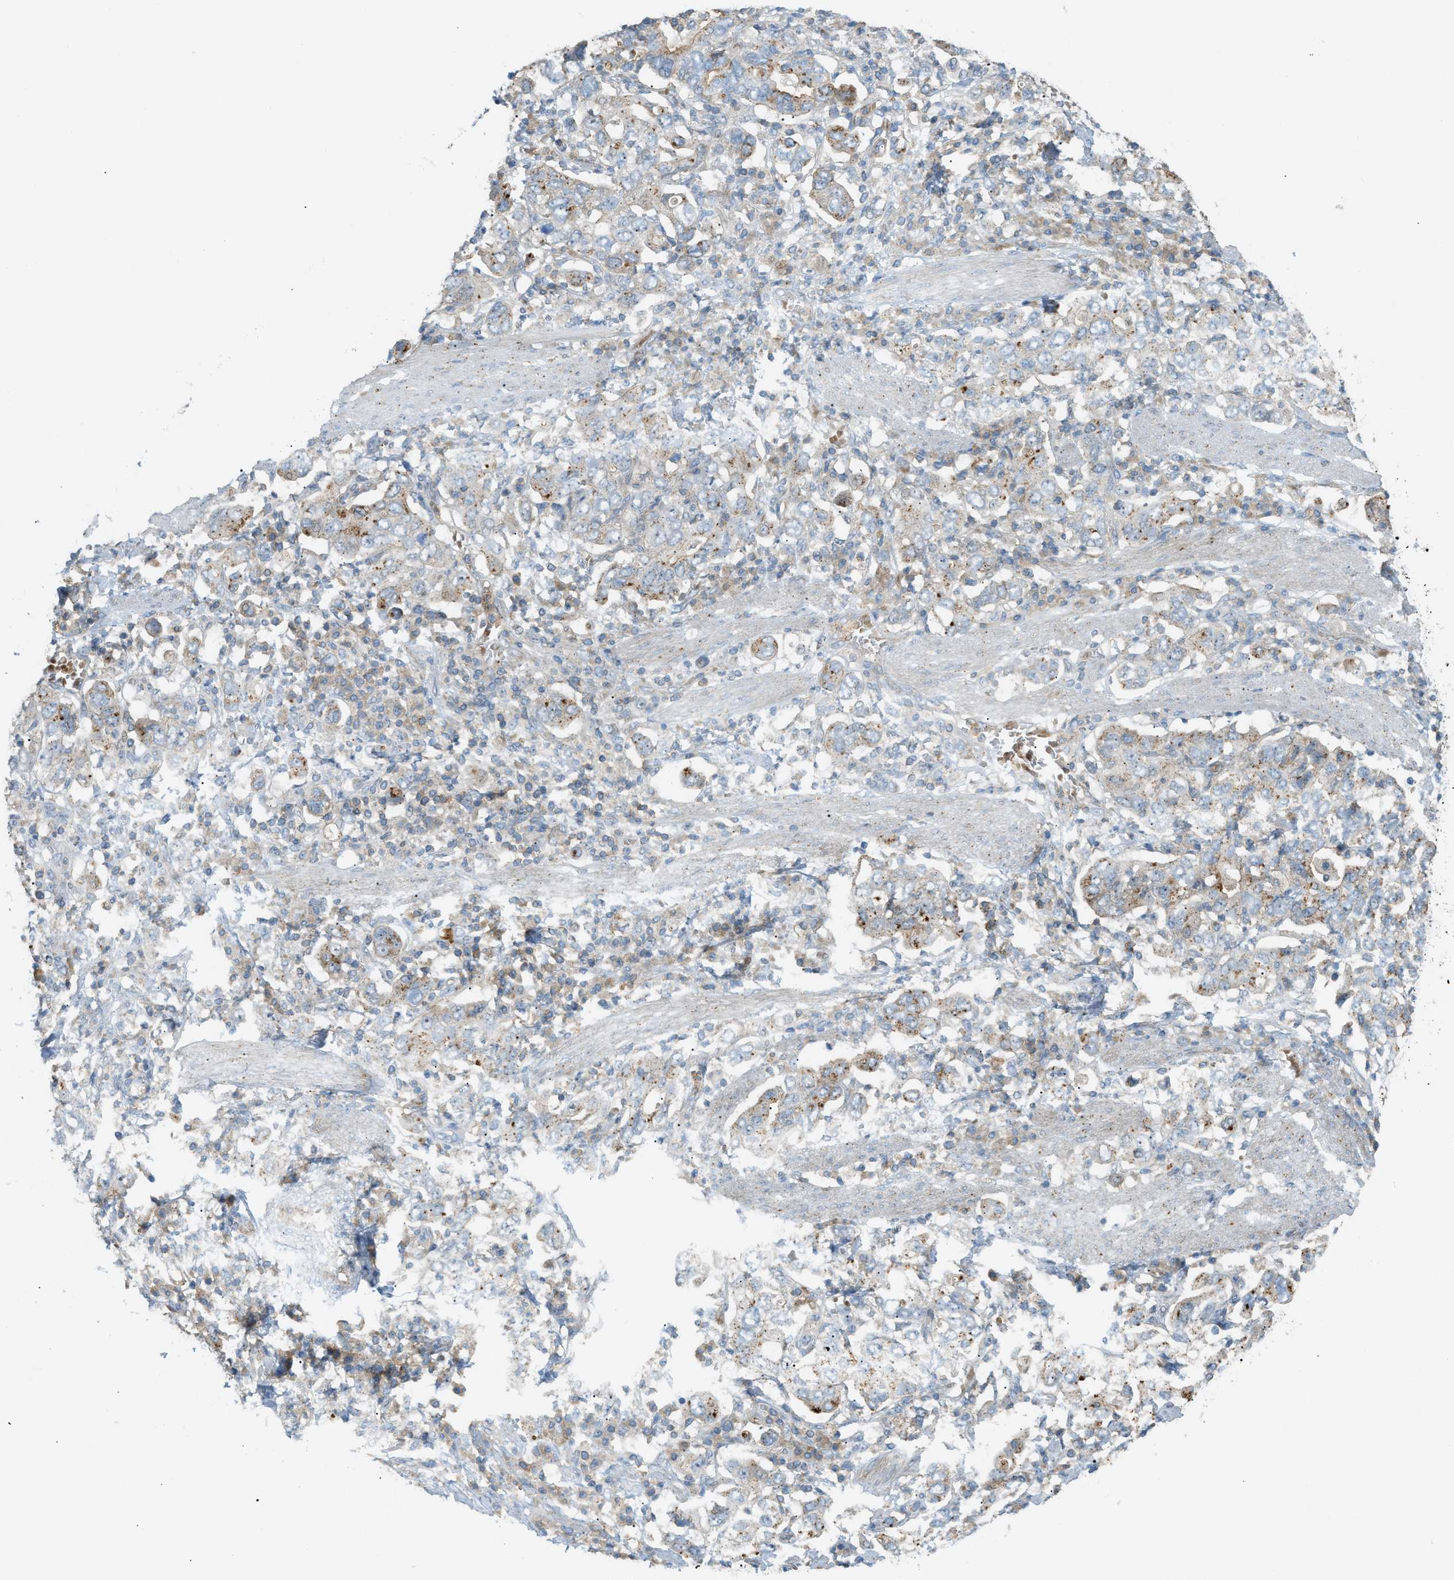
{"staining": {"intensity": "moderate", "quantity": "25%-75%", "location": "cytoplasmic/membranous"}, "tissue": "stomach cancer", "cell_type": "Tumor cells", "image_type": "cancer", "snomed": [{"axis": "morphology", "description": "Adenocarcinoma, NOS"}, {"axis": "topography", "description": "Stomach, upper"}], "caption": "Brown immunohistochemical staining in human stomach adenocarcinoma displays moderate cytoplasmic/membranous positivity in about 25%-75% of tumor cells.", "gene": "GRK6", "patient": {"sex": "male", "age": 62}}